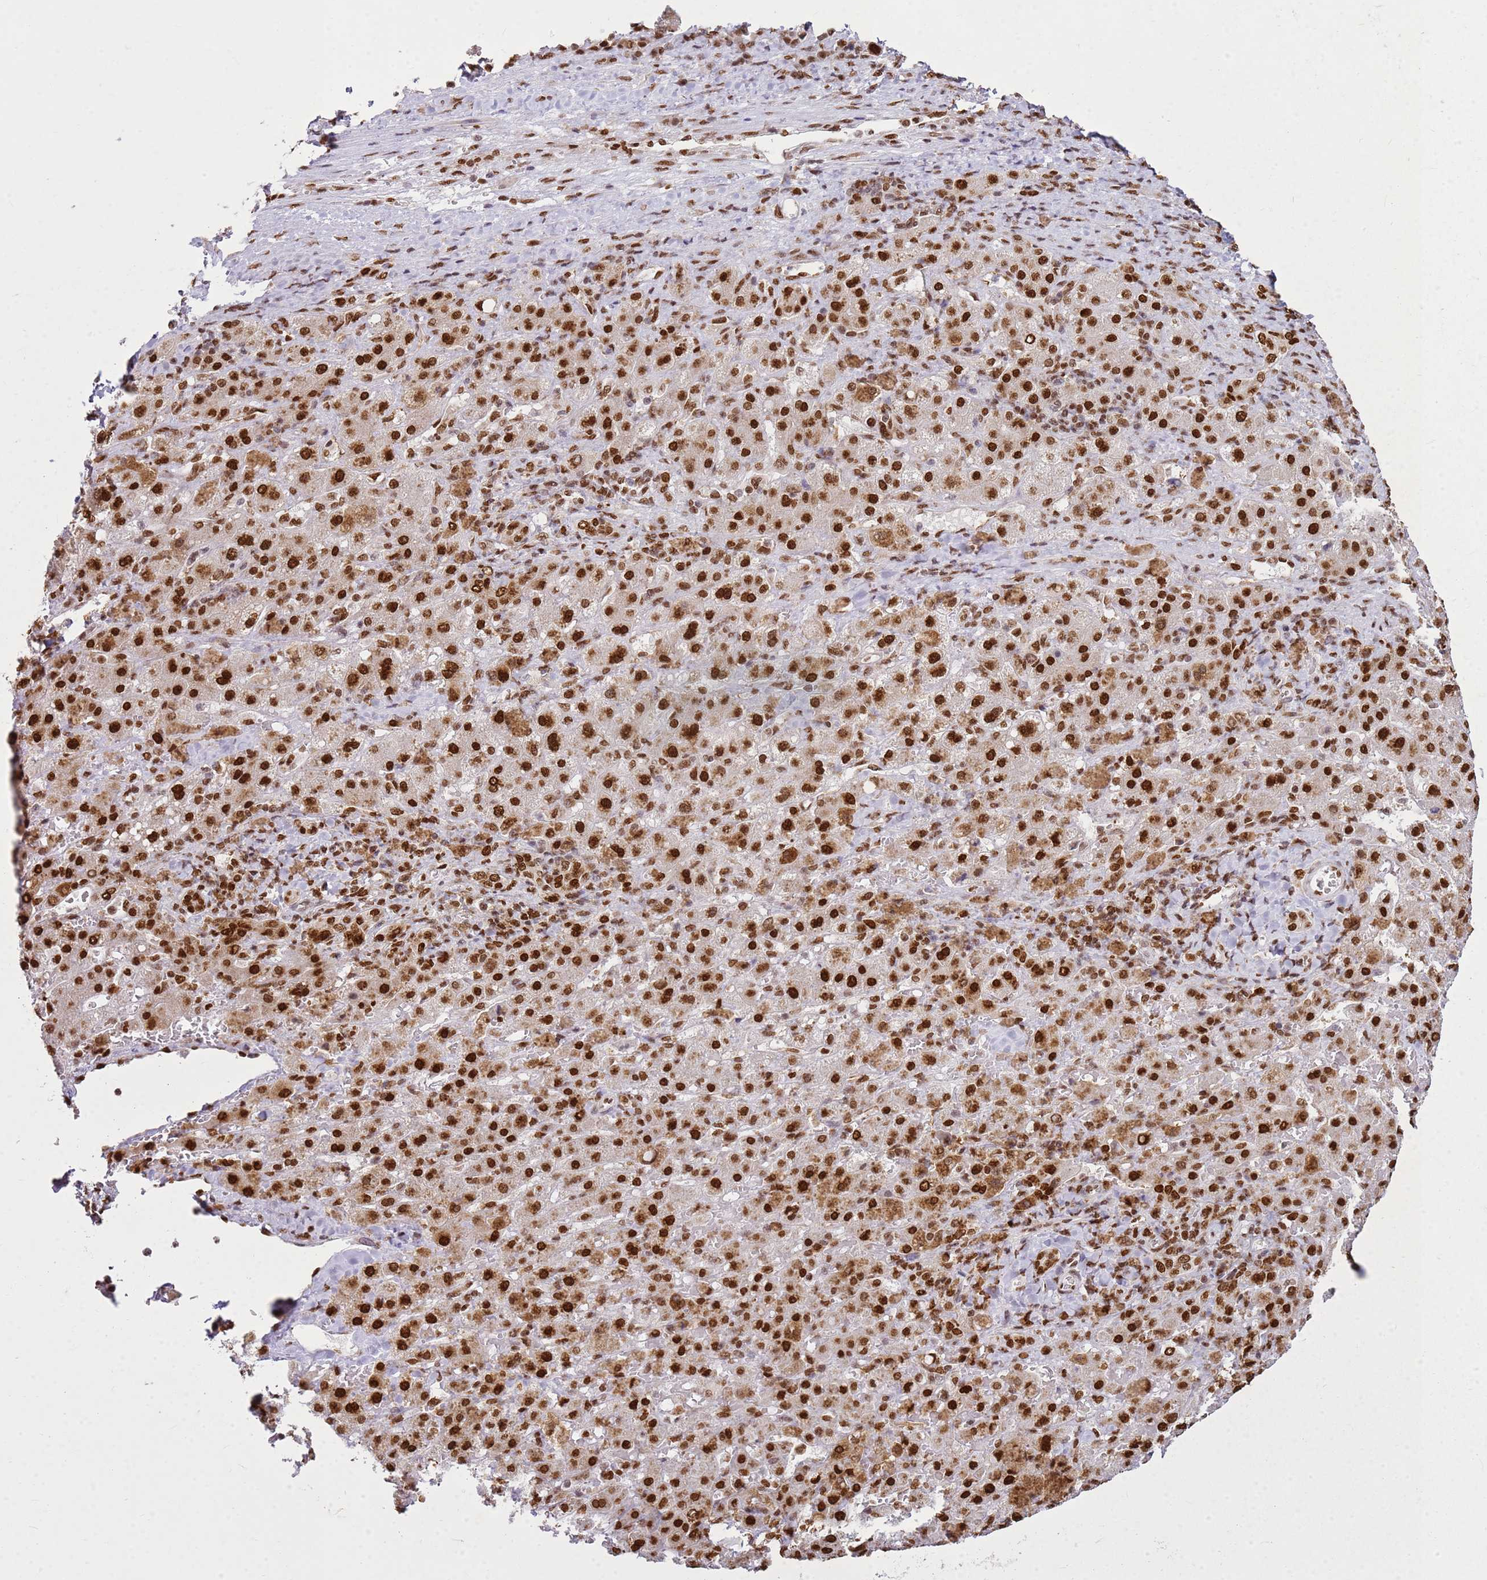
{"staining": {"intensity": "strong", "quantity": ">75%", "location": "nuclear"}, "tissue": "liver cancer", "cell_type": "Tumor cells", "image_type": "cancer", "snomed": [{"axis": "morphology", "description": "Carcinoma, Hepatocellular, NOS"}, {"axis": "topography", "description": "Liver"}], "caption": "Liver cancer (hepatocellular carcinoma) stained for a protein exhibits strong nuclear positivity in tumor cells. The protein of interest is stained brown, and the nuclei are stained in blue (DAB (3,3'-diaminobenzidine) IHC with brightfield microscopy, high magnification).", "gene": "APEX1", "patient": {"sex": "female", "age": 58}}